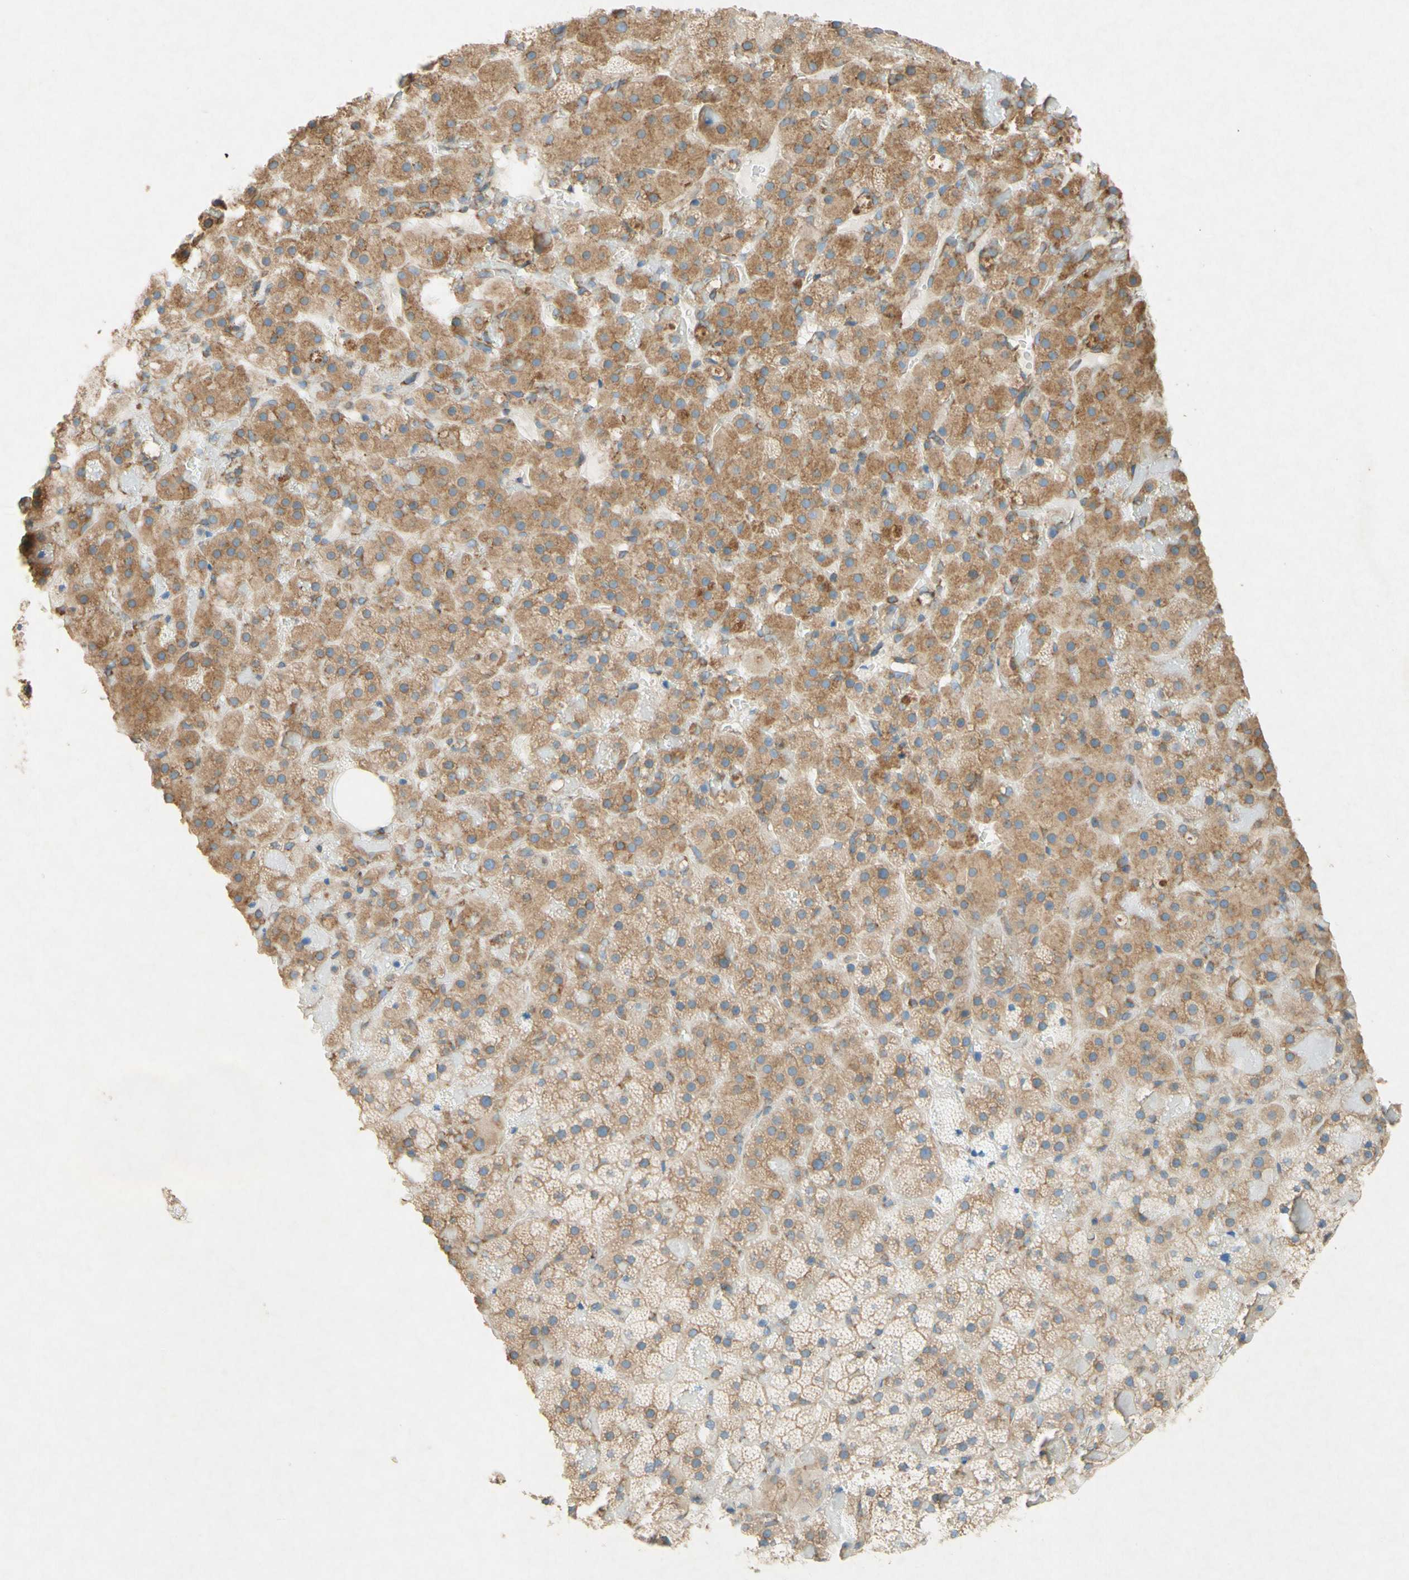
{"staining": {"intensity": "moderate", "quantity": ">75%", "location": "cytoplasmic/membranous"}, "tissue": "adrenal gland", "cell_type": "Glandular cells", "image_type": "normal", "snomed": [{"axis": "morphology", "description": "Normal tissue, NOS"}, {"axis": "topography", "description": "Adrenal gland"}], "caption": "Immunohistochemical staining of normal adrenal gland shows medium levels of moderate cytoplasmic/membranous expression in about >75% of glandular cells.", "gene": "PABPC1", "patient": {"sex": "female", "age": 59}}